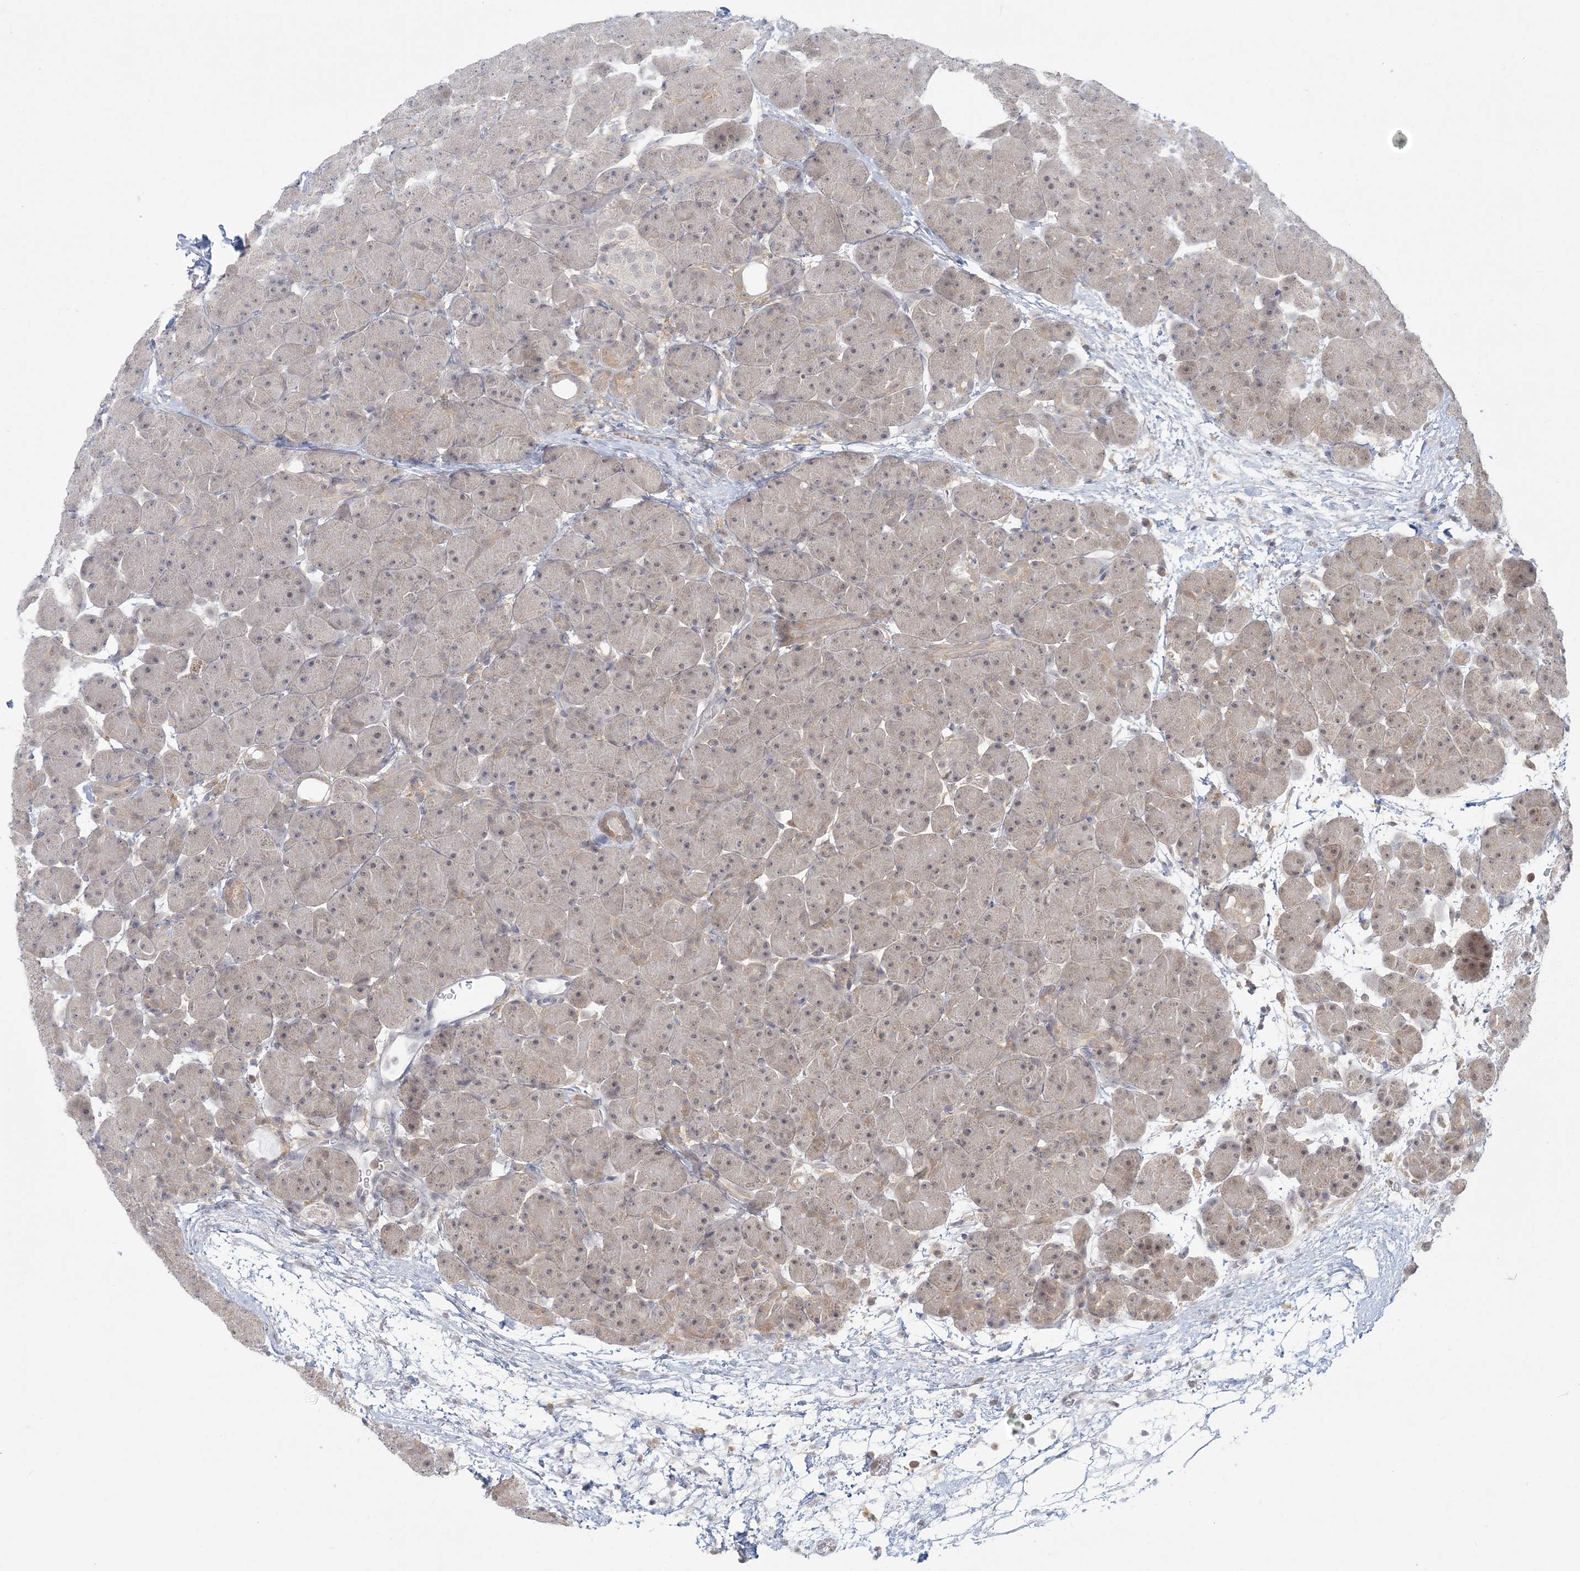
{"staining": {"intensity": "weak", "quantity": ">75%", "location": "cytoplasmic/membranous,nuclear"}, "tissue": "pancreas", "cell_type": "Exocrine glandular cells", "image_type": "normal", "snomed": [{"axis": "morphology", "description": "Normal tissue, NOS"}, {"axis": "topography", "description": "Pancreas"}], "caption": "Pancreas was stained to show a protein in brown. There is low levels of weak cytoplasmic/membranous,nuclear expression in approximately >75% of exocrine glandular cells. The staining was performed using DAB (3,3'-diaminobenzidine) to visualize the protein expression in brown, while the nuclei were stained in blue with hematoxylin (Magnification: 20x).", "gene": "ANKS1A", "patient": {"sex": "male", "age": 66}}